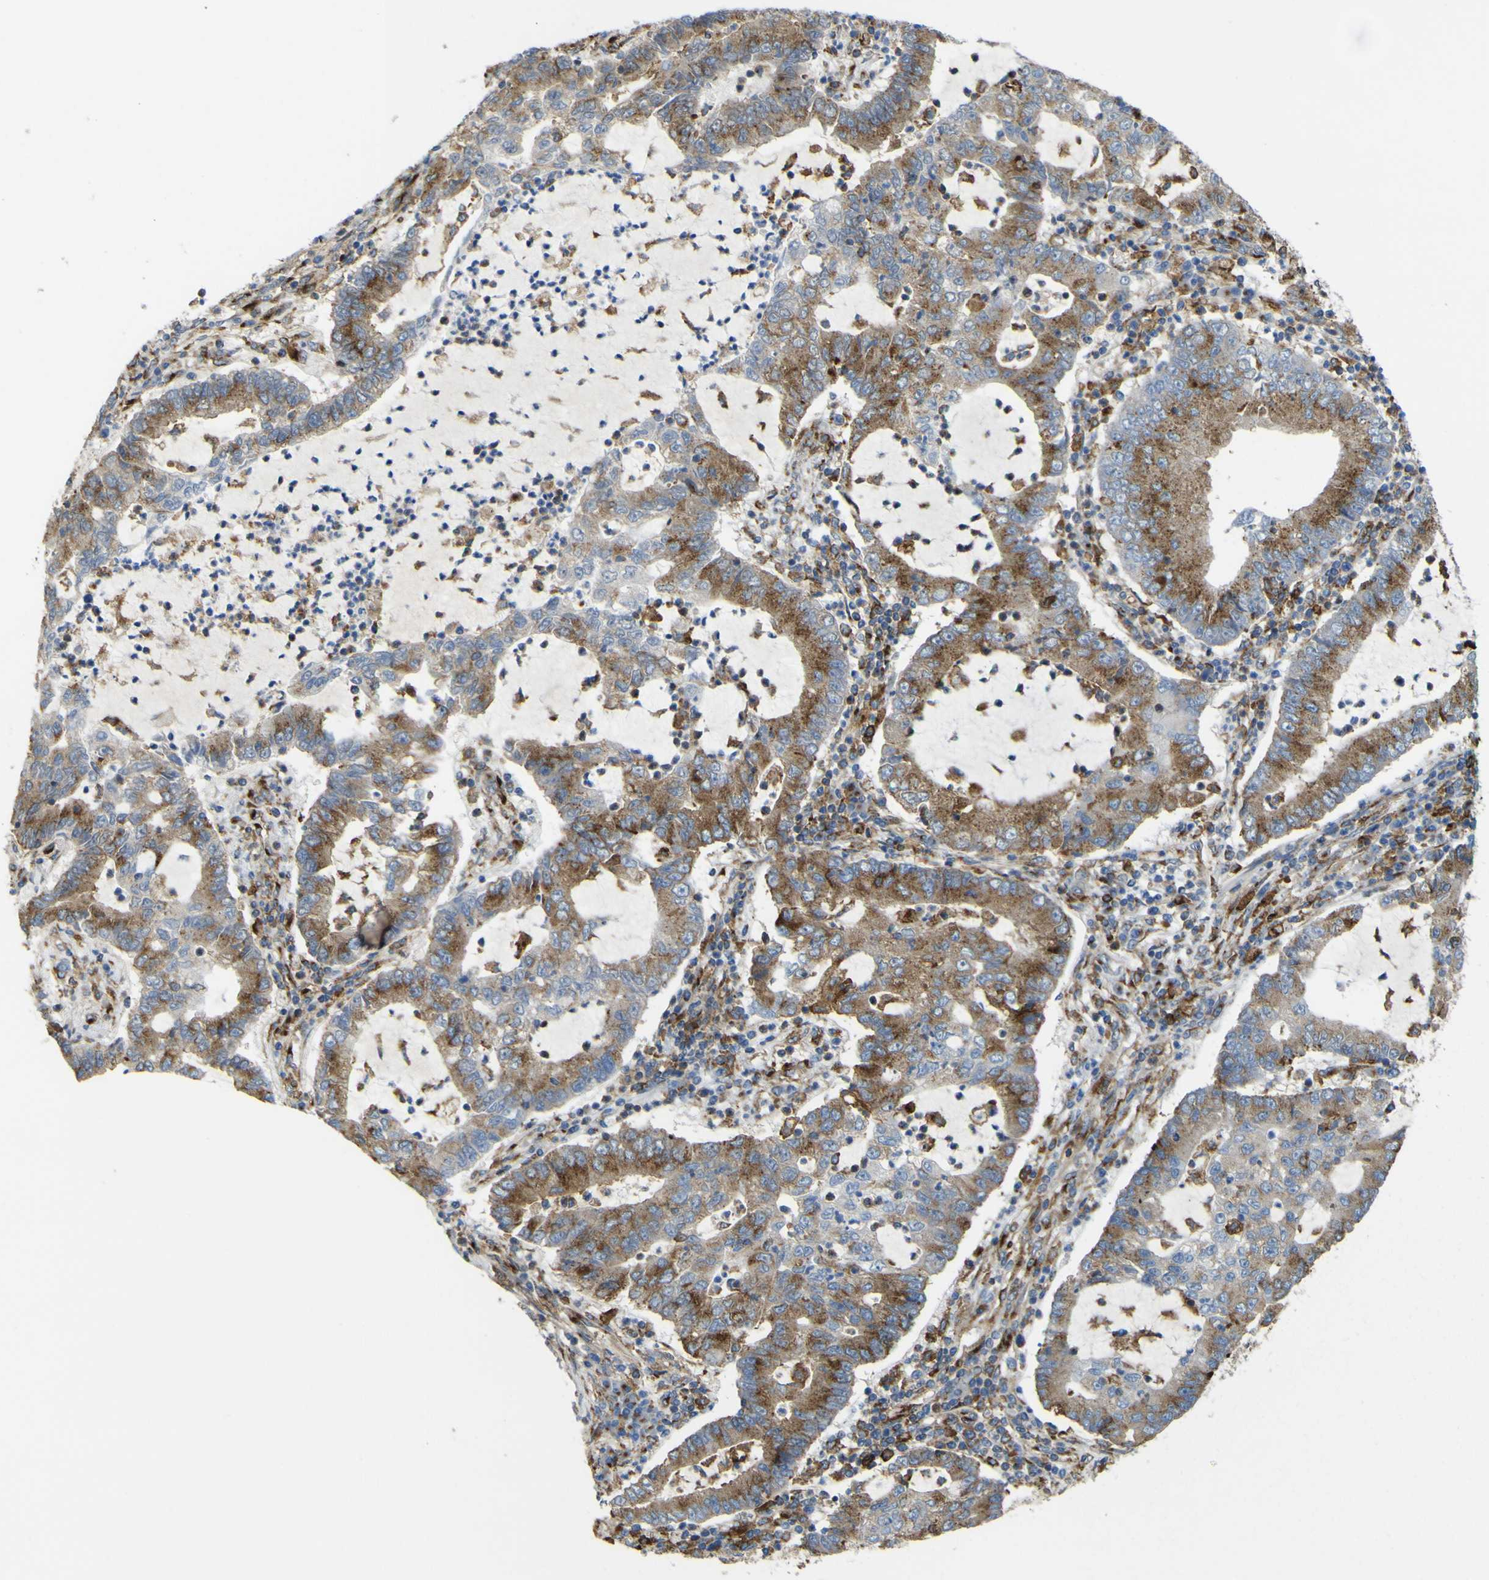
{"staining": {"intensity": "moderate", "quantity": ">75%", "location": "cytoplasmic/membranous"}, "tissue": "lung cancer", "cell_type": "Tumor cells", "image_type": "cancer", "snomed": [{"axis": "morphology", "description": "Adenocarcinoma, NOS"}, {"axis": "topography", "description": "Lung"}], "caption": "This is an image of IHC staining of lung cancer, which shows moderate expression in the cytoplasmic/membranous of tumor cells.", "gene": "IGF2R", "patient": {"sex": "female", "age": 51}}